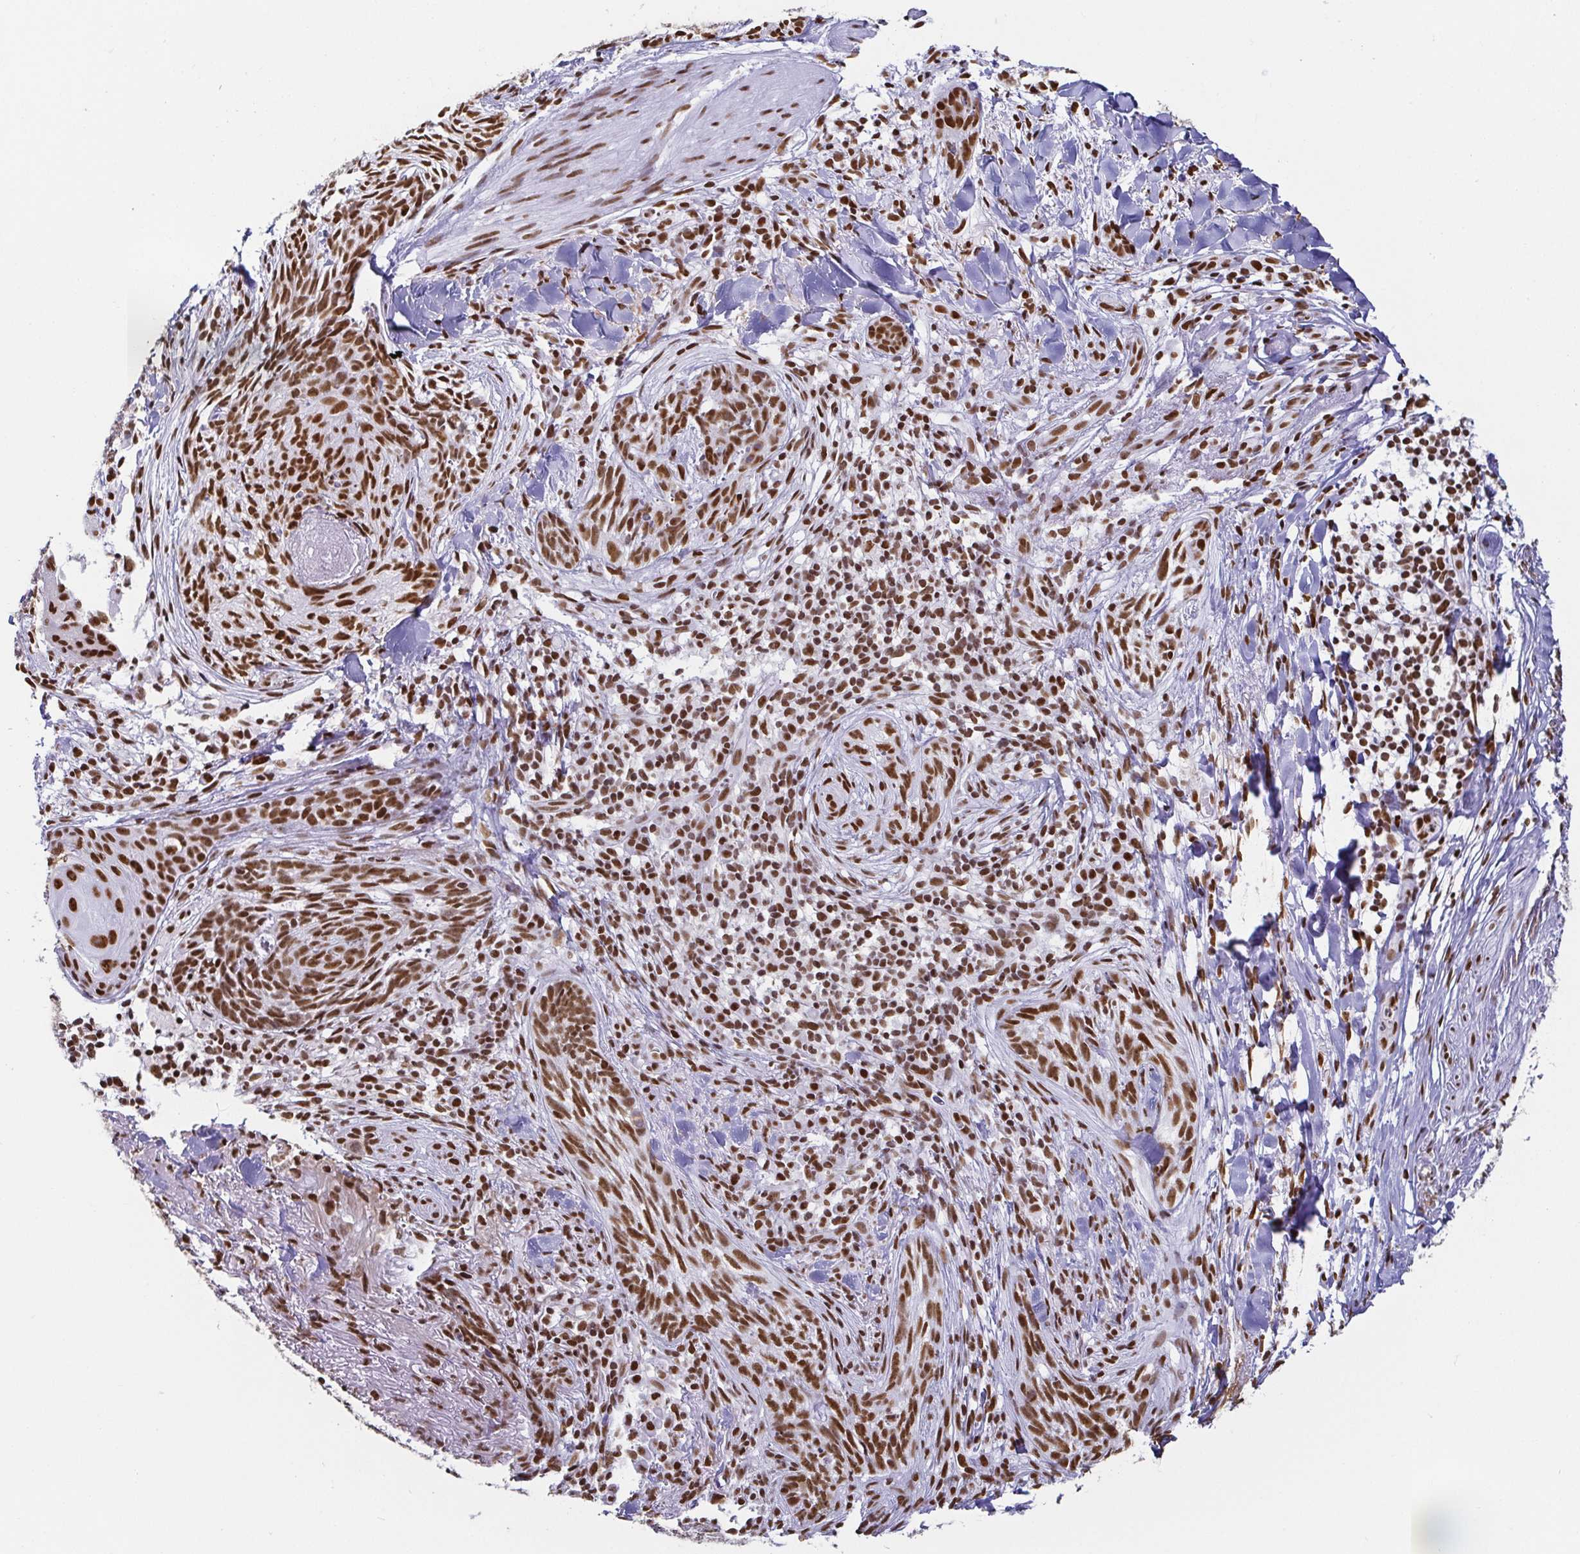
{"staining": {"intensity": "strong", "quantity": ">75%", "location": "nuclear"}, "tissue": "skin cancer", "cell_type": "Tumor cells", "image_type": "cancer", "snomed": [{"axis": "morphology", "description": "Basal cell carcinoma"}, {"axis": "topography", "description": "Skin"}], "caption": "This histopathology image demonstrates immunohistochemistry (IHC) staining of human skin cancer (basal cell carcinoma), with high strong nuclear expression in about >75% of tumor cells.", "gene": "EWSR1", "patient": {"sex": "female", "age": 93}}